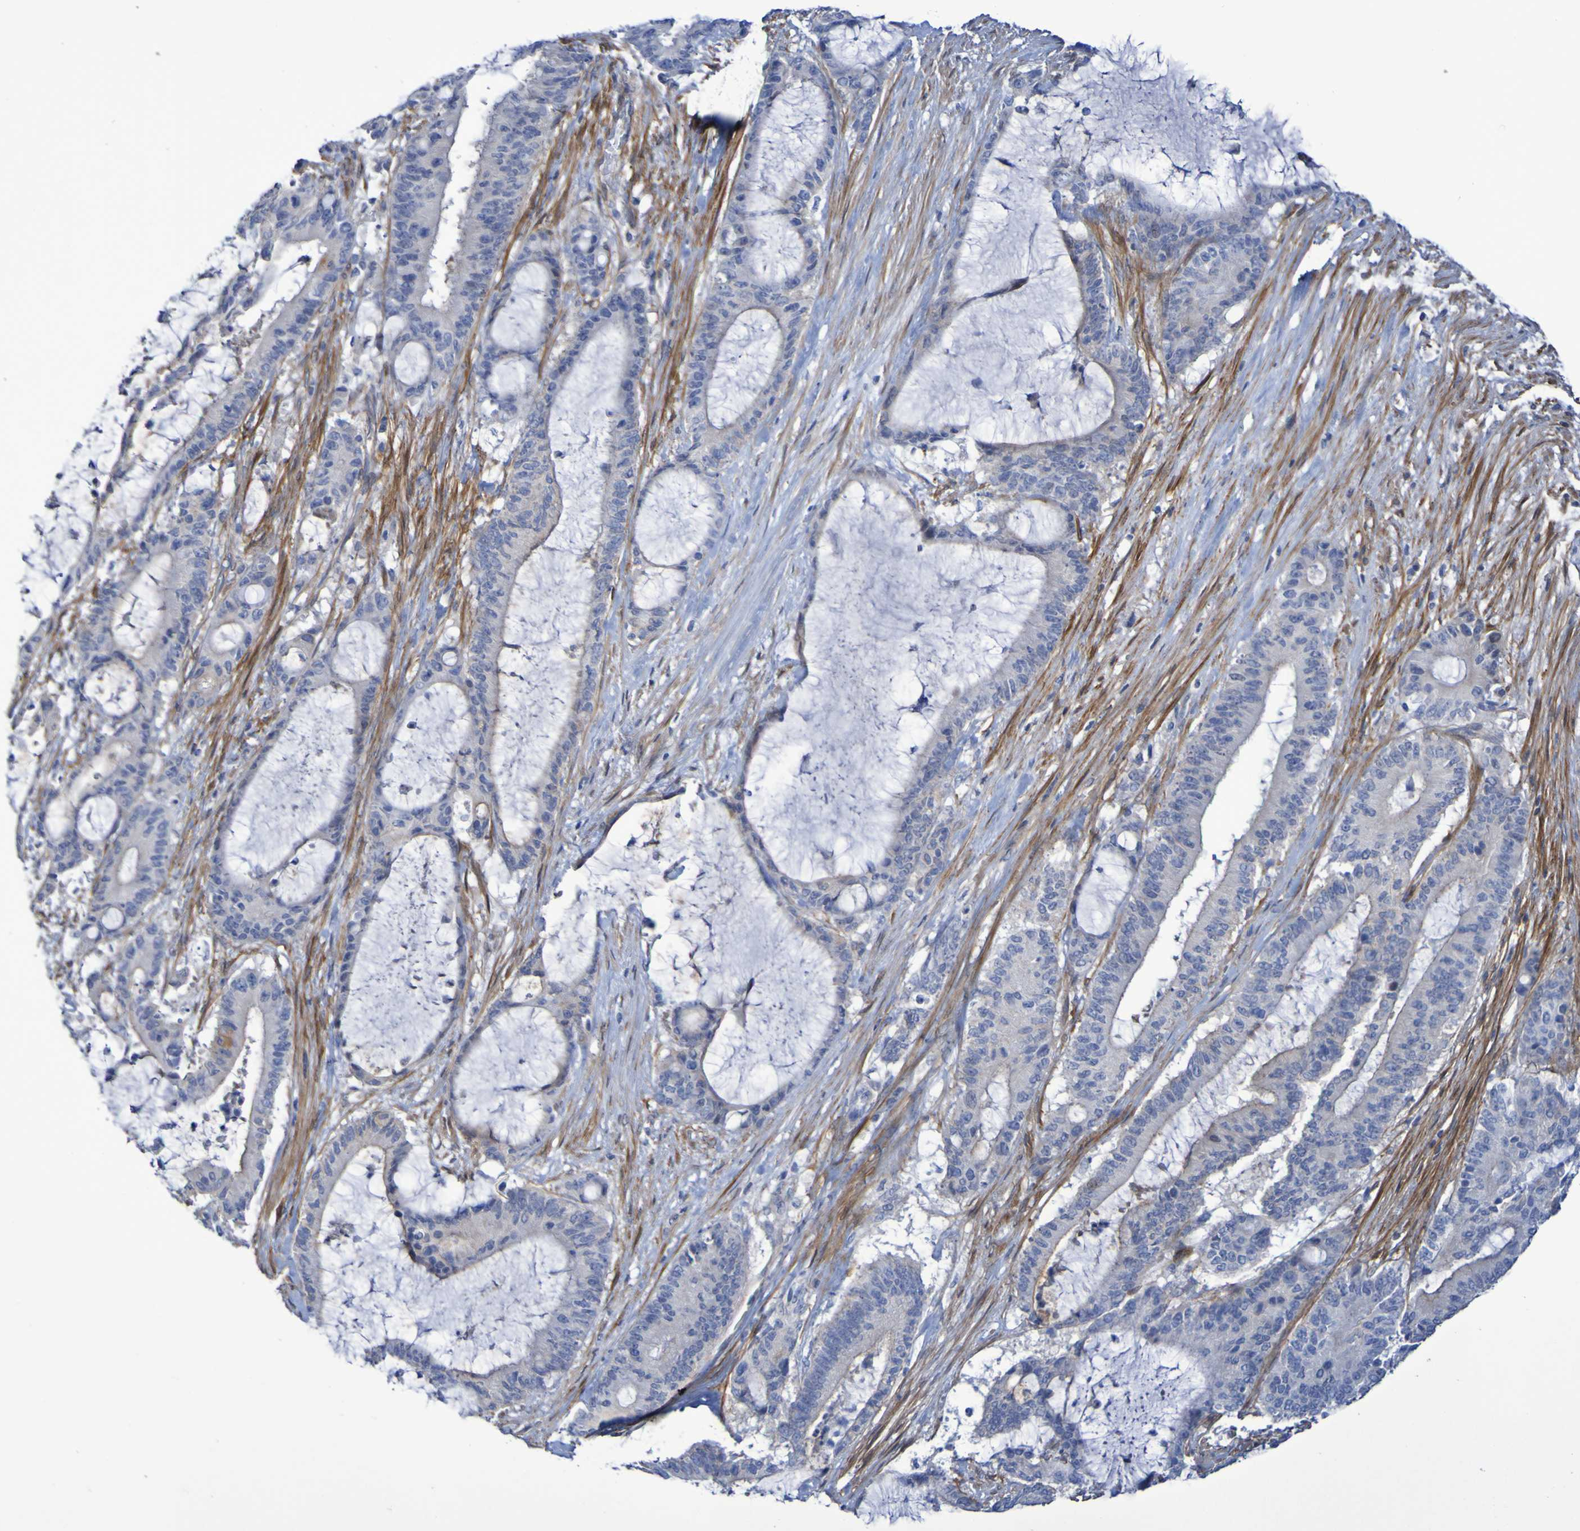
{"staining": {"intensity": "moderate", "quantity": "<25%", "location": "cytoplasmic/membranous"}, "tissue": "liver cancer", "cell_type": "Tumor cells", "image_type": "cancer", "snomed": [{"axis": "morphology", "description": "Cholangiocarcinoma"}, {"axis": "topography", "description": "Liver"}], "caption": "Liver cholangiocarcinoma tissue exhibits moderate cytoplasmic/membranous staining in approximately <25% of tumor cells, visualized by immunohistochemistry.", "gene": "LPP", "patient": {"sex": "female", "age": 73}}